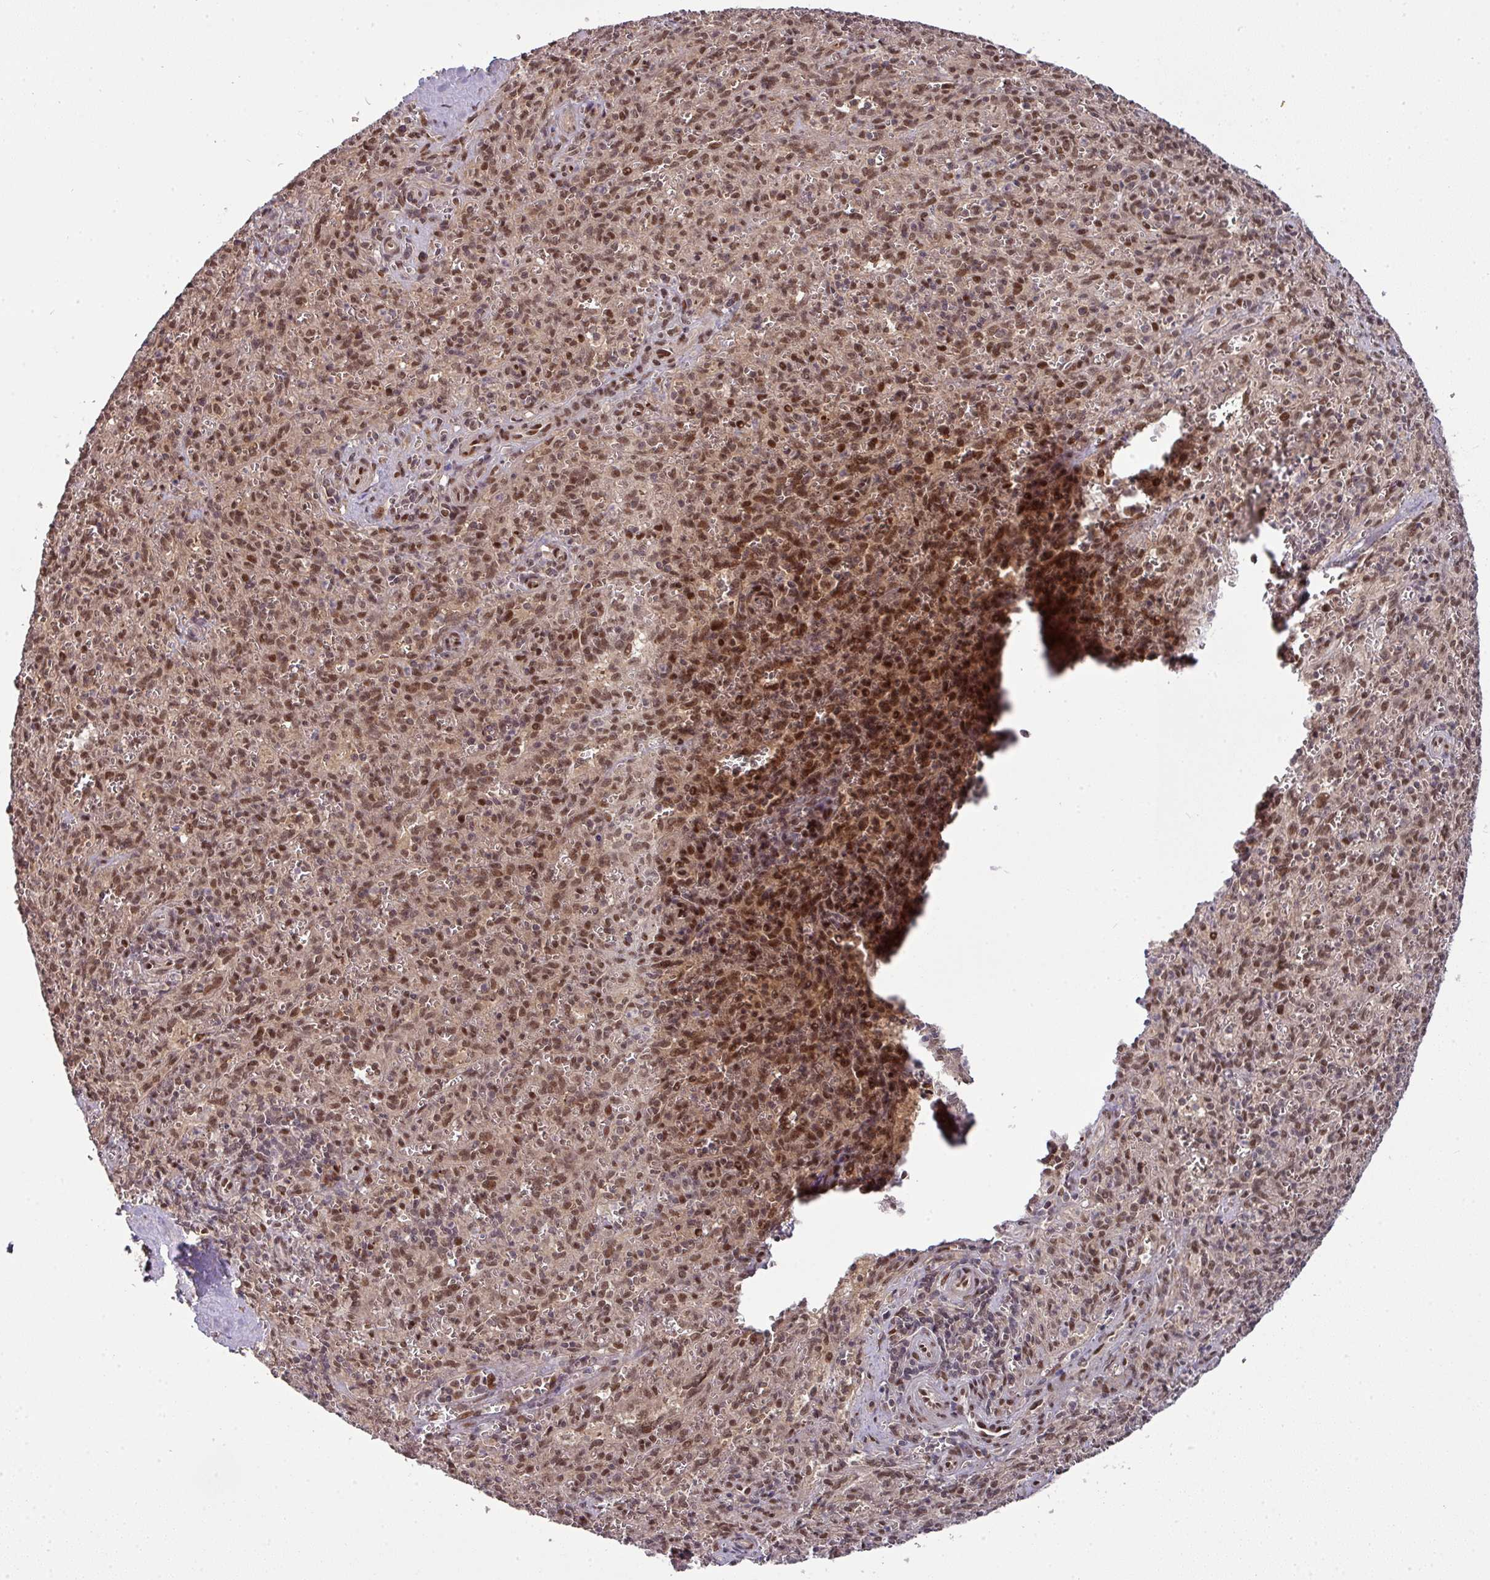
{"staining": {"intensity": "moderate", "quantity": ">75%", "location": "nuclear"}, "tissue": "spleen", "cell_type": "Cells in red pulp", "image_type": "normal", "snomed": [{"axis": "morphology", "description": "Normal tissue, NOS"}, {"axis": "topography", "description": "Spleen"}], "caption": "Immunohistochemistry (IHC) (DAB (3,3'-diaminobenzidine)) staining of normal spleen demonstrates moderate nuclear protein expression in about >75% of cells in red pulp.", "gene": "CIC", "patient": {"sex": "female", "age": 26}}